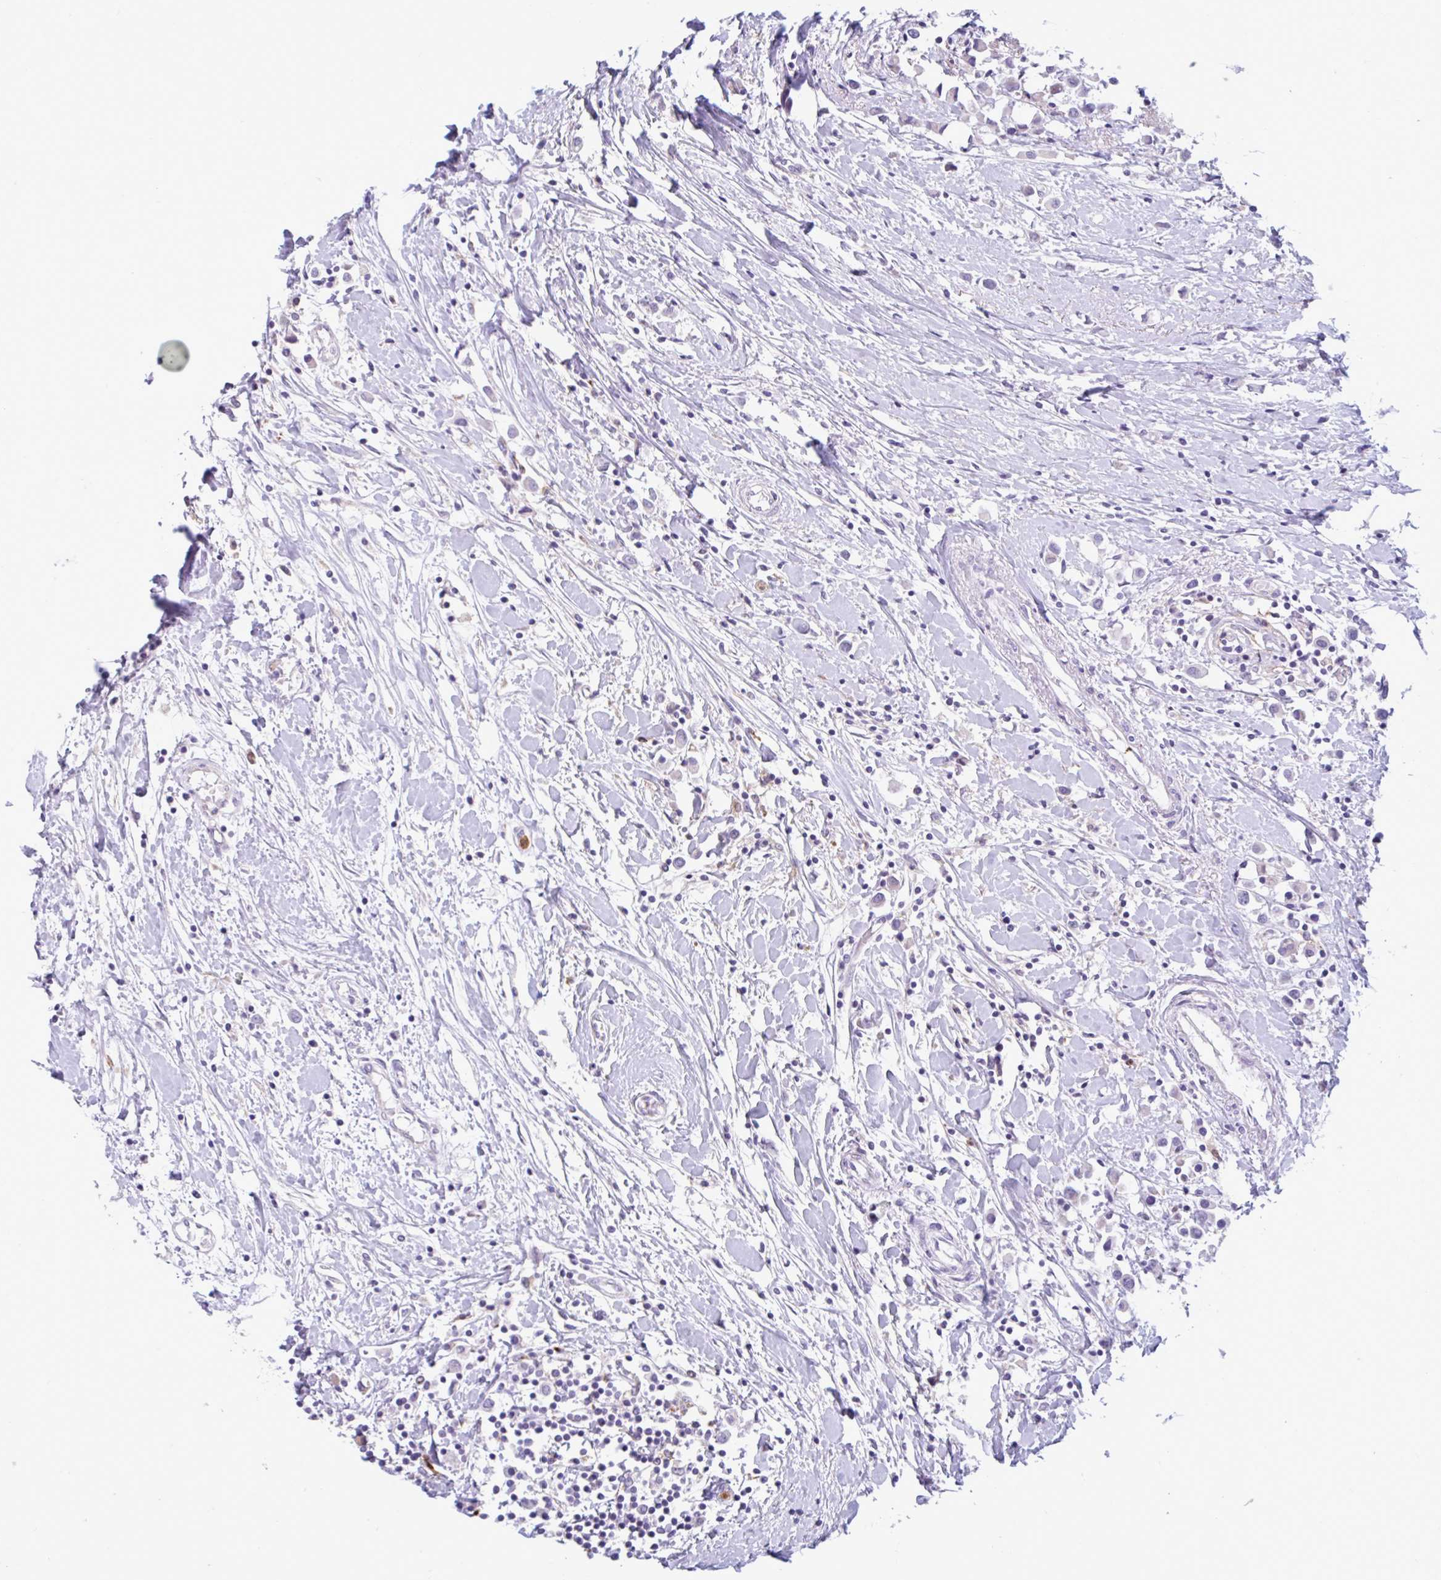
{"staining": {"intensity": "negative", "quantity": "none", "location": "none"}, "tissue": "breast cancer", "cell_type": "Tumor cells", "image_type": "cancer", "snomed": [{"axis": "morphology", "description": "Duct carcinoma"}, {"axis": "topography", "description": "Breast"}], "caption": "An image of human breast invasive ductal carcinoma is negative for staining in tumor cells.", "gene": "CEP120", "patient": {"sex": "female", "age": 61}}